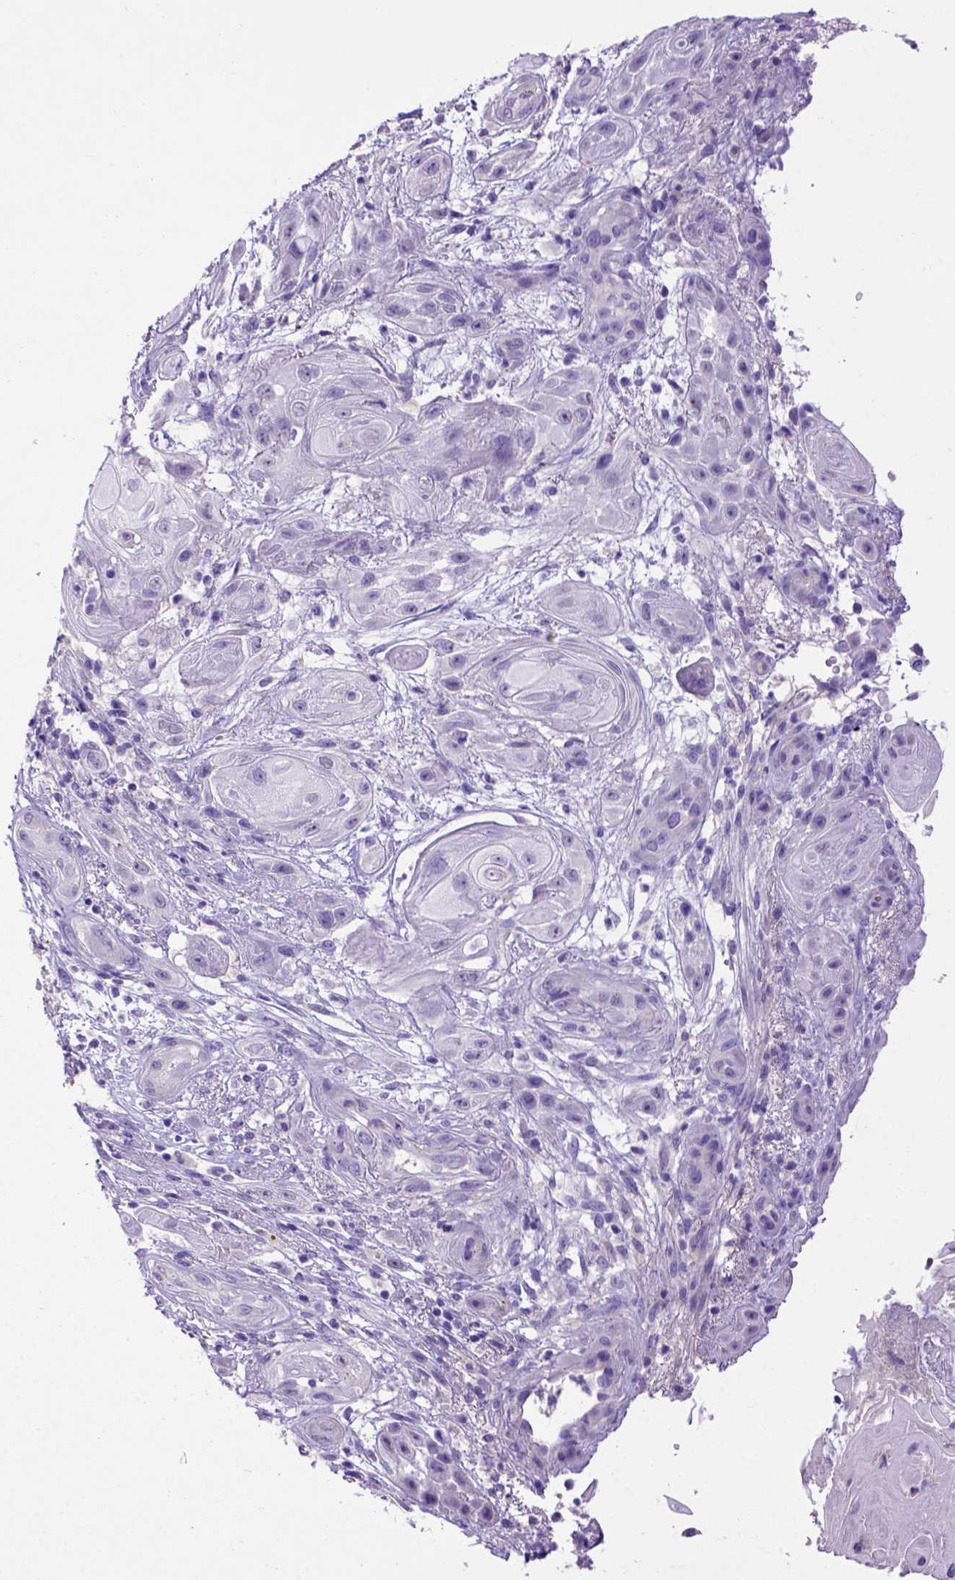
{"staining": {"intensity": "negative", "quantity": "none", "location": "none"}, "tissue": "skin cancer", "cell_type": "Tumor cells", "image_type": "cancer", "snomed": [{"axis": "morphology", "description": "Squamous cell carcinoma, NOS"}, {"axis": "topography", "description": "Skin"}], "caption": "Skin cancer (squamous cell carcinoma) was stained to show a protein in brown. There is no significant staining in tumor cells.", "gene": "ADAM12", "patient": {"sex": "male", "age": 62}}